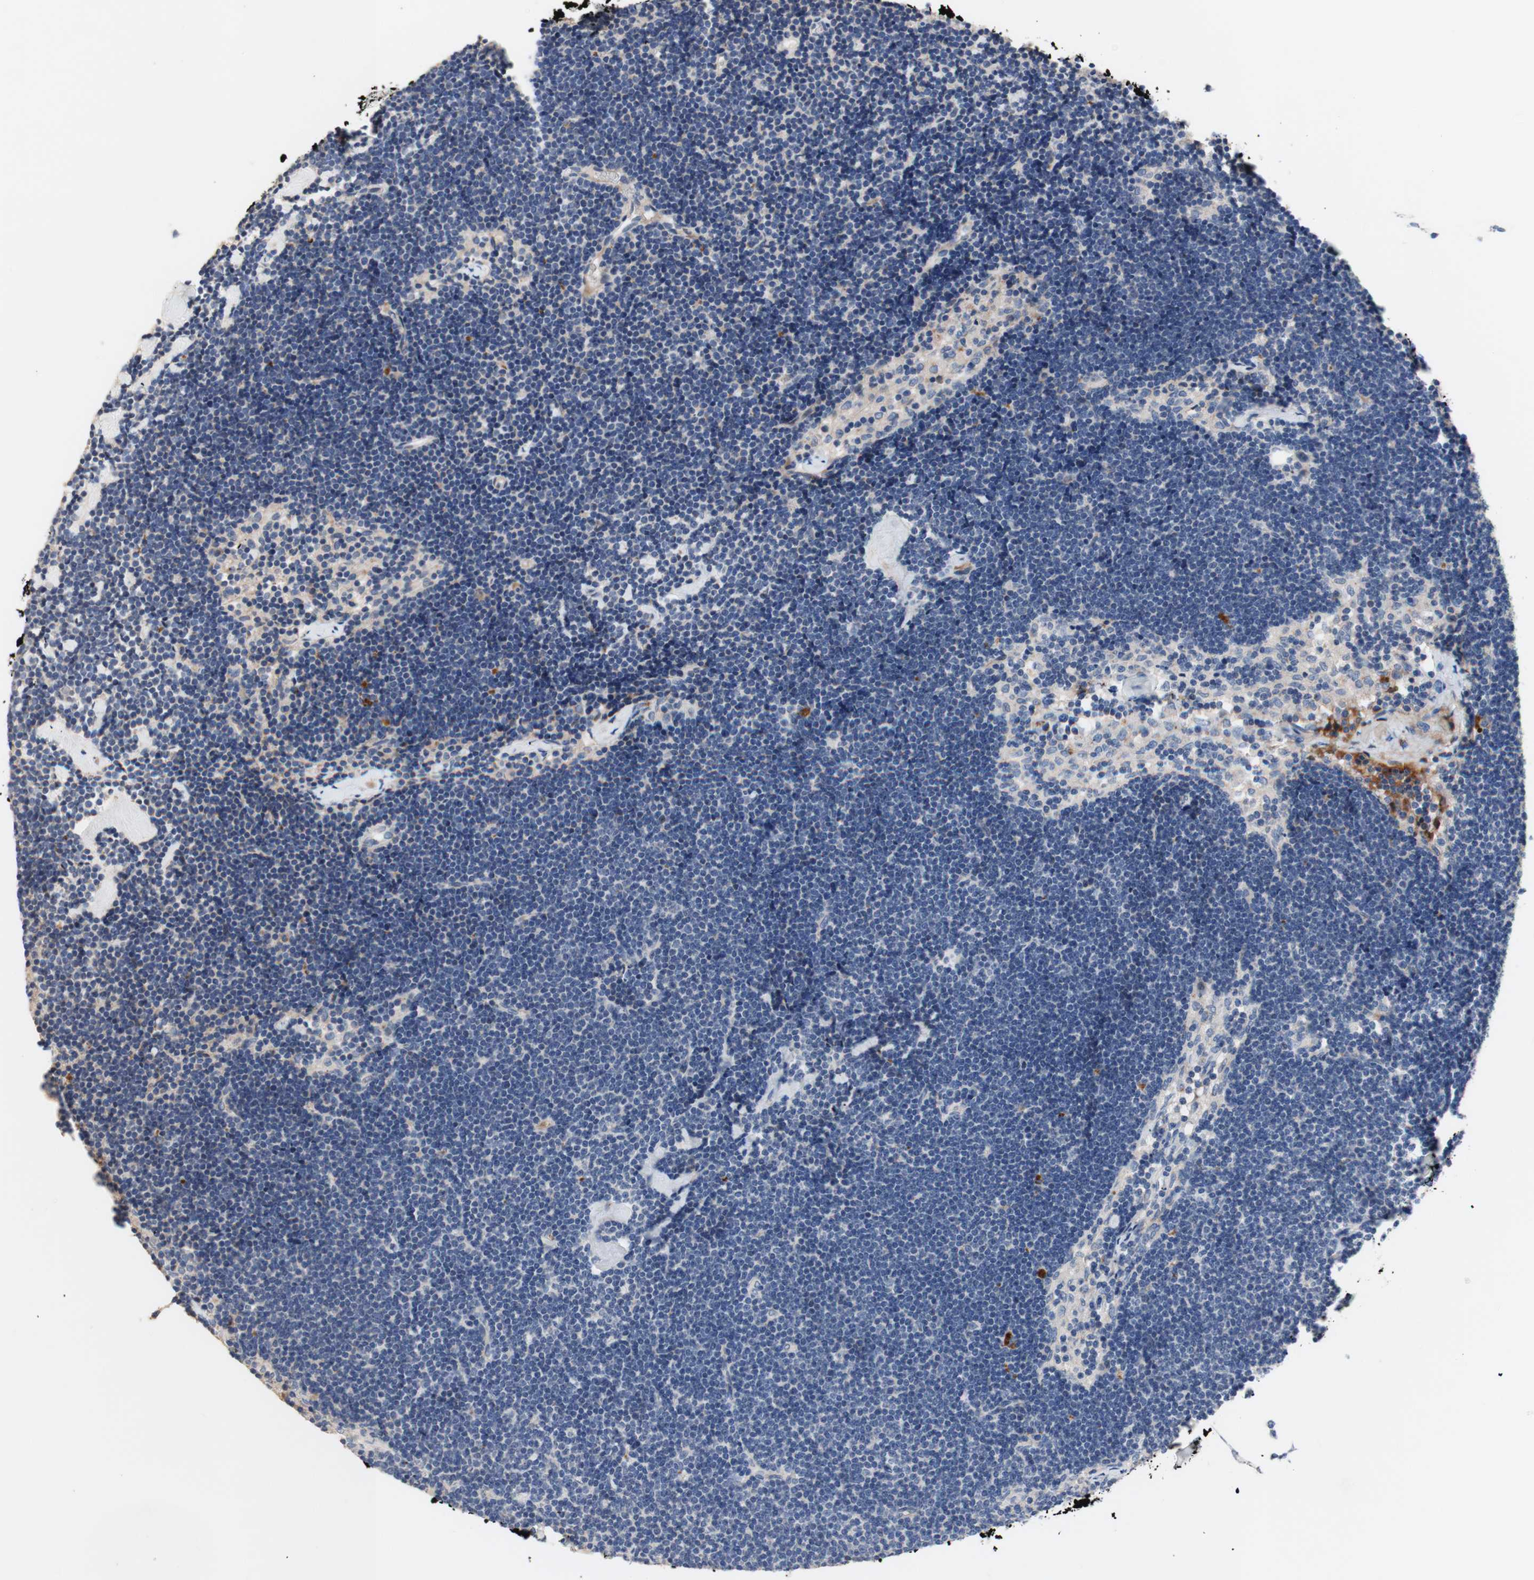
{"staining": {"intensity": "weak", "quantity": "<25%", "location": "cytoplasmic/membranous"}, "tissue": "lymph node", "cell_type": "Germinal center cells", "image_type": "normal", "snomed": [{"axis": "morphology", "description": "Normal tissue, NOS"}, {"axis": "topography", "description": "Lymph node"}], "caption": "Immunohistochemistry micrograph of unremarkable human lymph node stained for a protein (brown), which displays no staining in germinal center cells. The staining is performed using DAB (3,3'-diaminobenzidine) brown chromogen with nuclei counter-stained in using hematoxylin.", "gene": "CDON", "patient": {"sex": "male", "age": 63}}